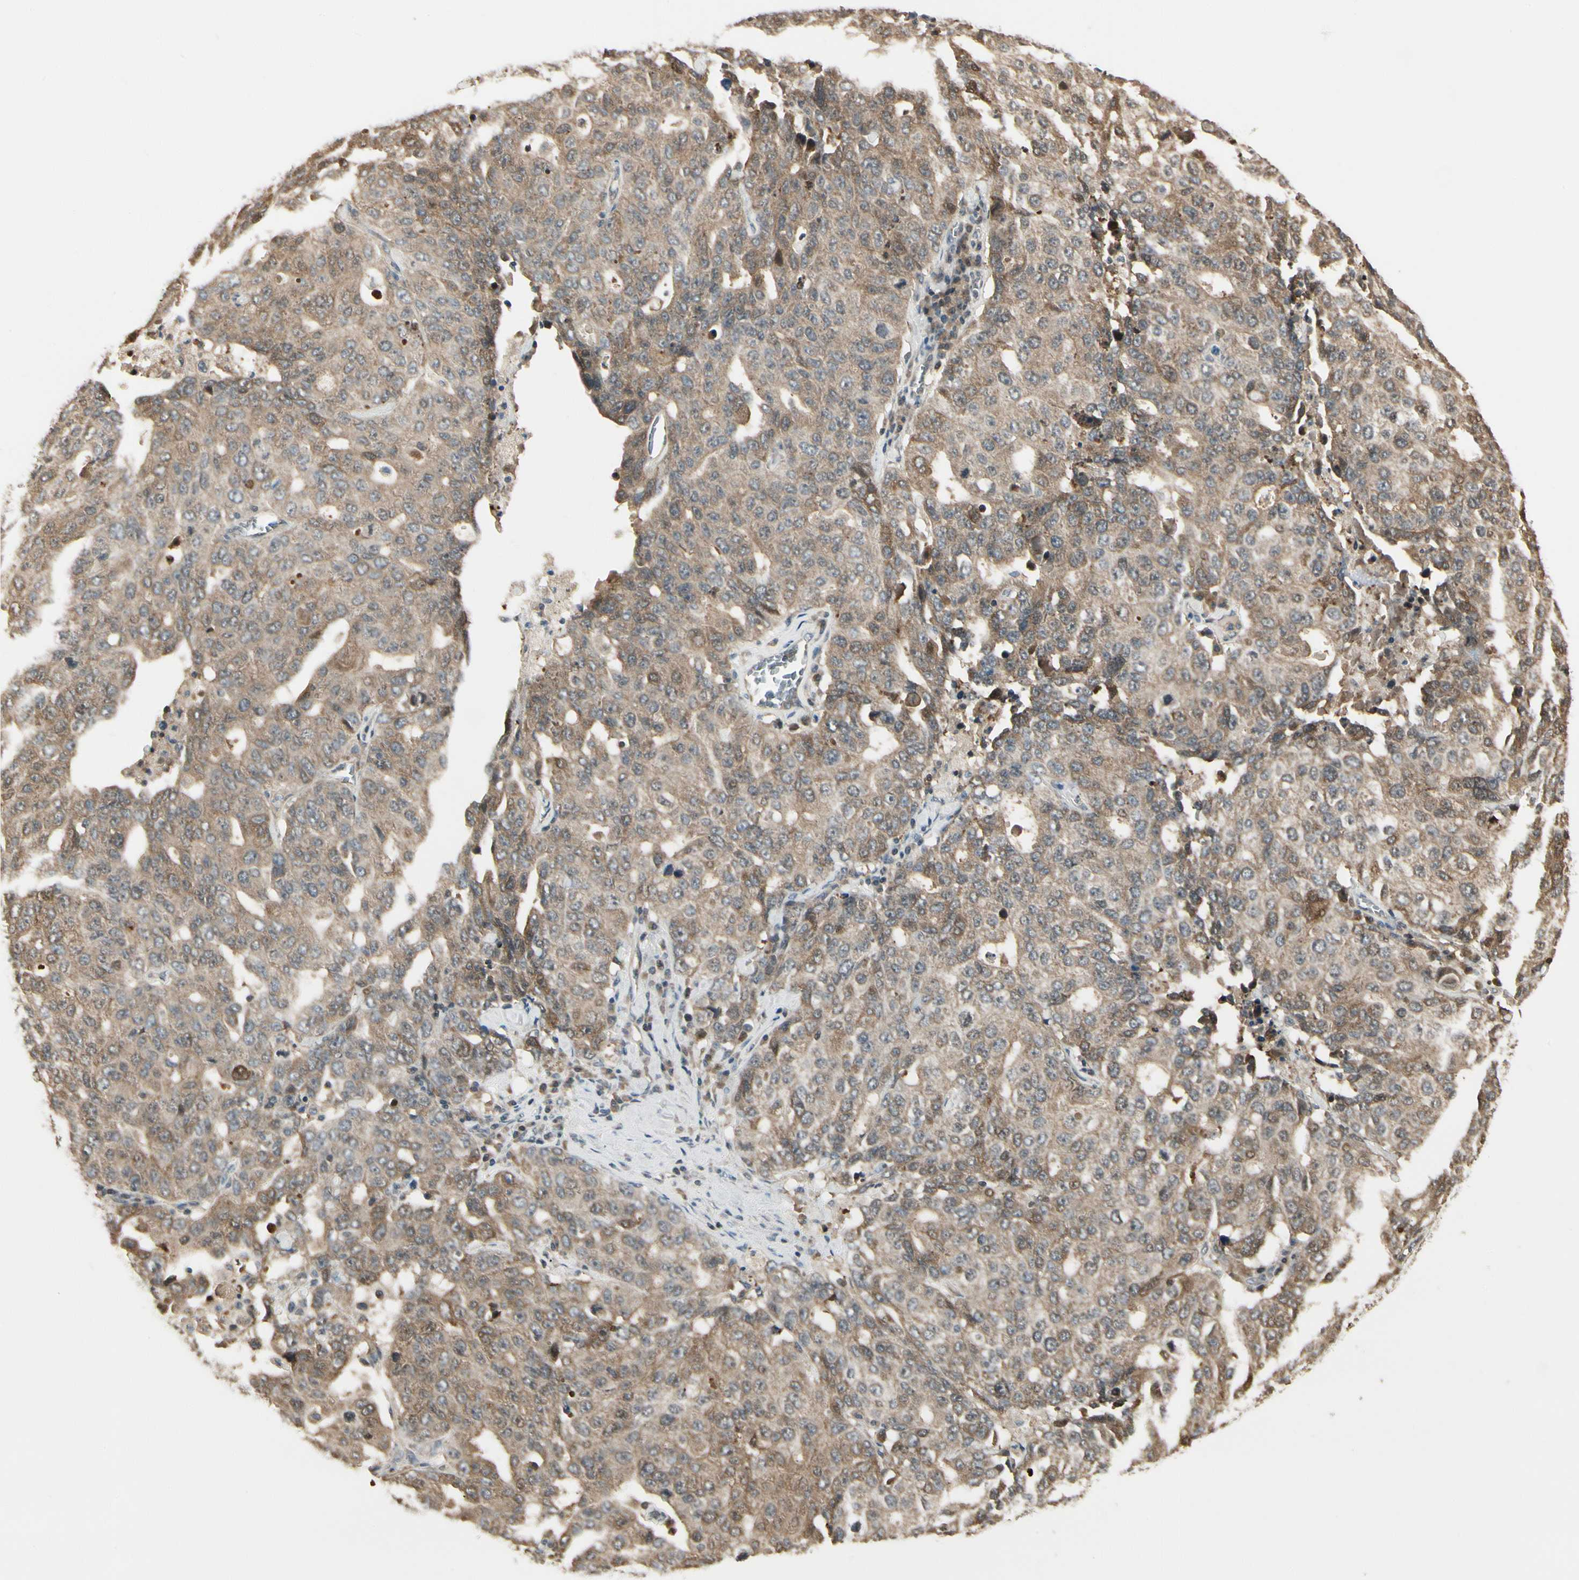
{"staining": {"intensity": "moderate", "quantity": ">75%", "location": "cytoplasmic/membranous"}, "tissue": "ovarian cancer", "cell_type": "Tumor cells", "image_type": "cancer", "snomed": [{"axis": "morphology", "description": "Carcinoma, endometroid"}, {"axis": "topography", "description": "Ovary"}], "caption": "Brown immunohistochemical staining in endometroid carcinoma (ovarian) displays moderate cytoplasmic/membranous expression in approximately >75% of tumor cells. (IHC, brightfield microscopy, high magnification).", "gene": "EVC", "patient": {"sex": "female", "age": 62}}